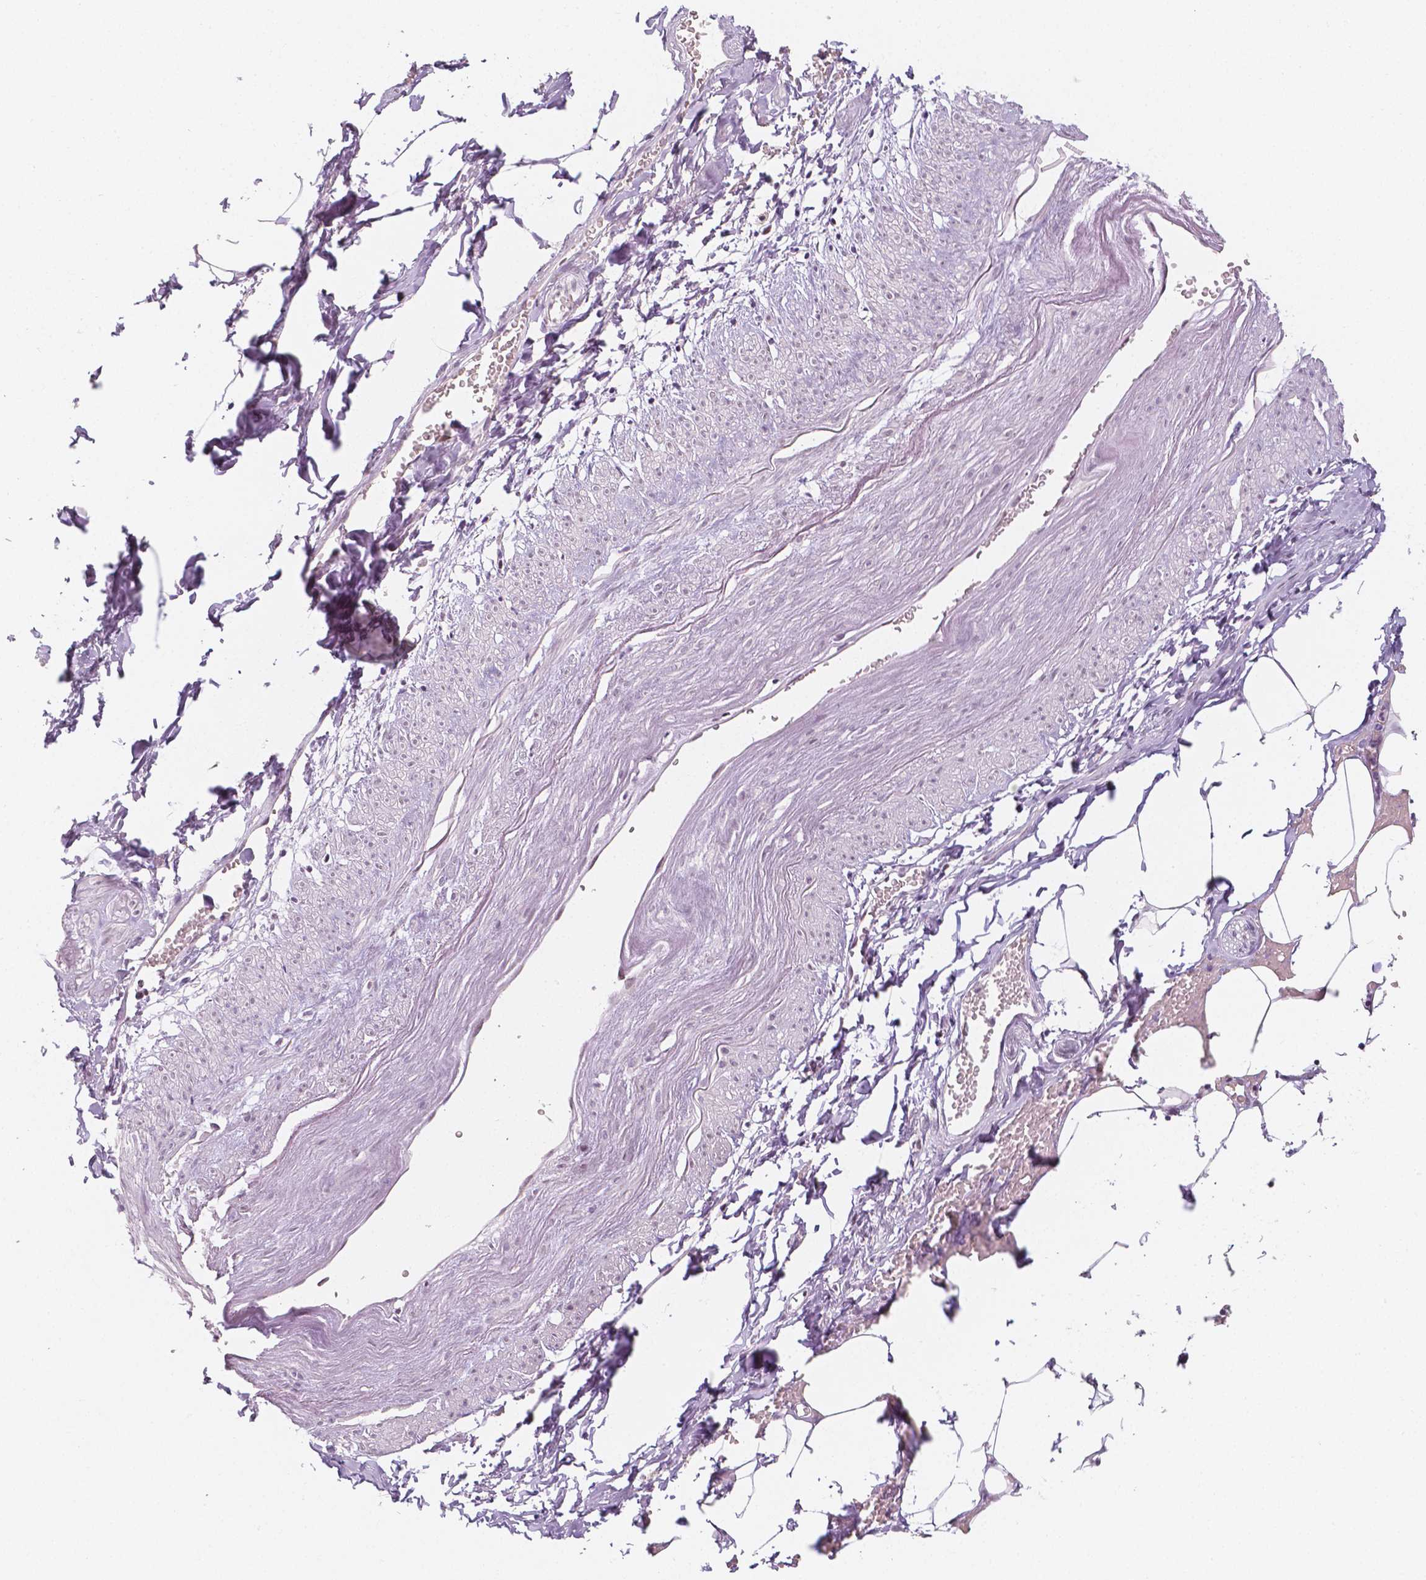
{"staining": {"intensity": "negative", "quantity": "none", "location": "none"}, "tissue": "adipose tissue", "cell_type": "Adipocytes", "image_type": "normal", "snomed": [{"axis": "morphology", "description": "Normal tissue, NOS"}, {"axis": "topography", "description": "Prostate"}, {"axis": "topography", "description": "Peripheral nerve tissue"}], "caption": "There is no significant expression in adipocytes of adipose tissue. (IHC, brightfield microscopy, high magnification).", "gene": "KDM5B", "patient": {"sex": "male", "age": 55}}